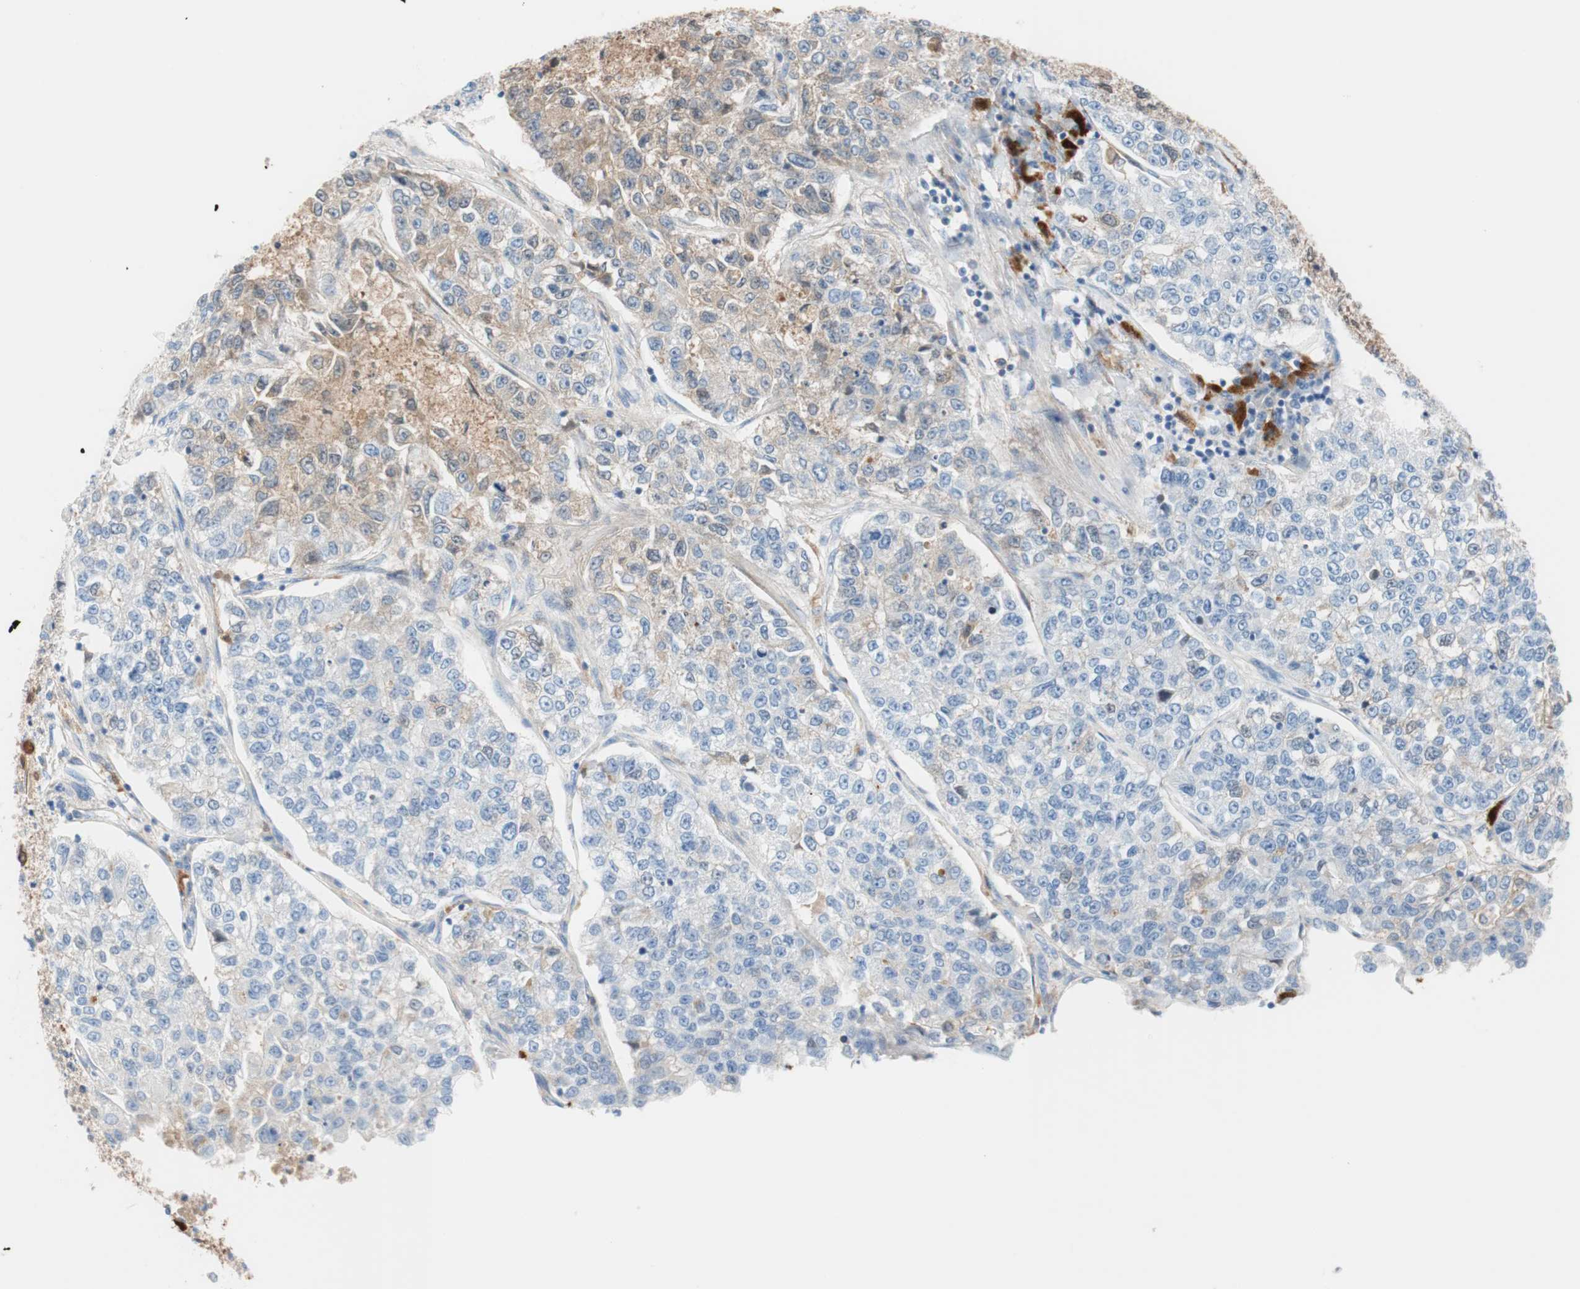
{"staining": {"intensity": "weak", "quantity": "<25%", "location": "cytoplasmic/membranous"}, "tissue": "lung cancer", "cell_type": "Tumor cells", "image_type": "cancer", "snomed": [{"axis": "morphology", "description": "Adenocarcinoma, NOS"}, {"axis": "topography", "description": "Lung"}], "caption": "High power microscopy image of an immunohistochemistry histopathology image of adenocarcinoma (lung), revealing no significant expression in tumor cells.", "gene": "RBP4", "patient": {"sex": "male", "age": 49}}